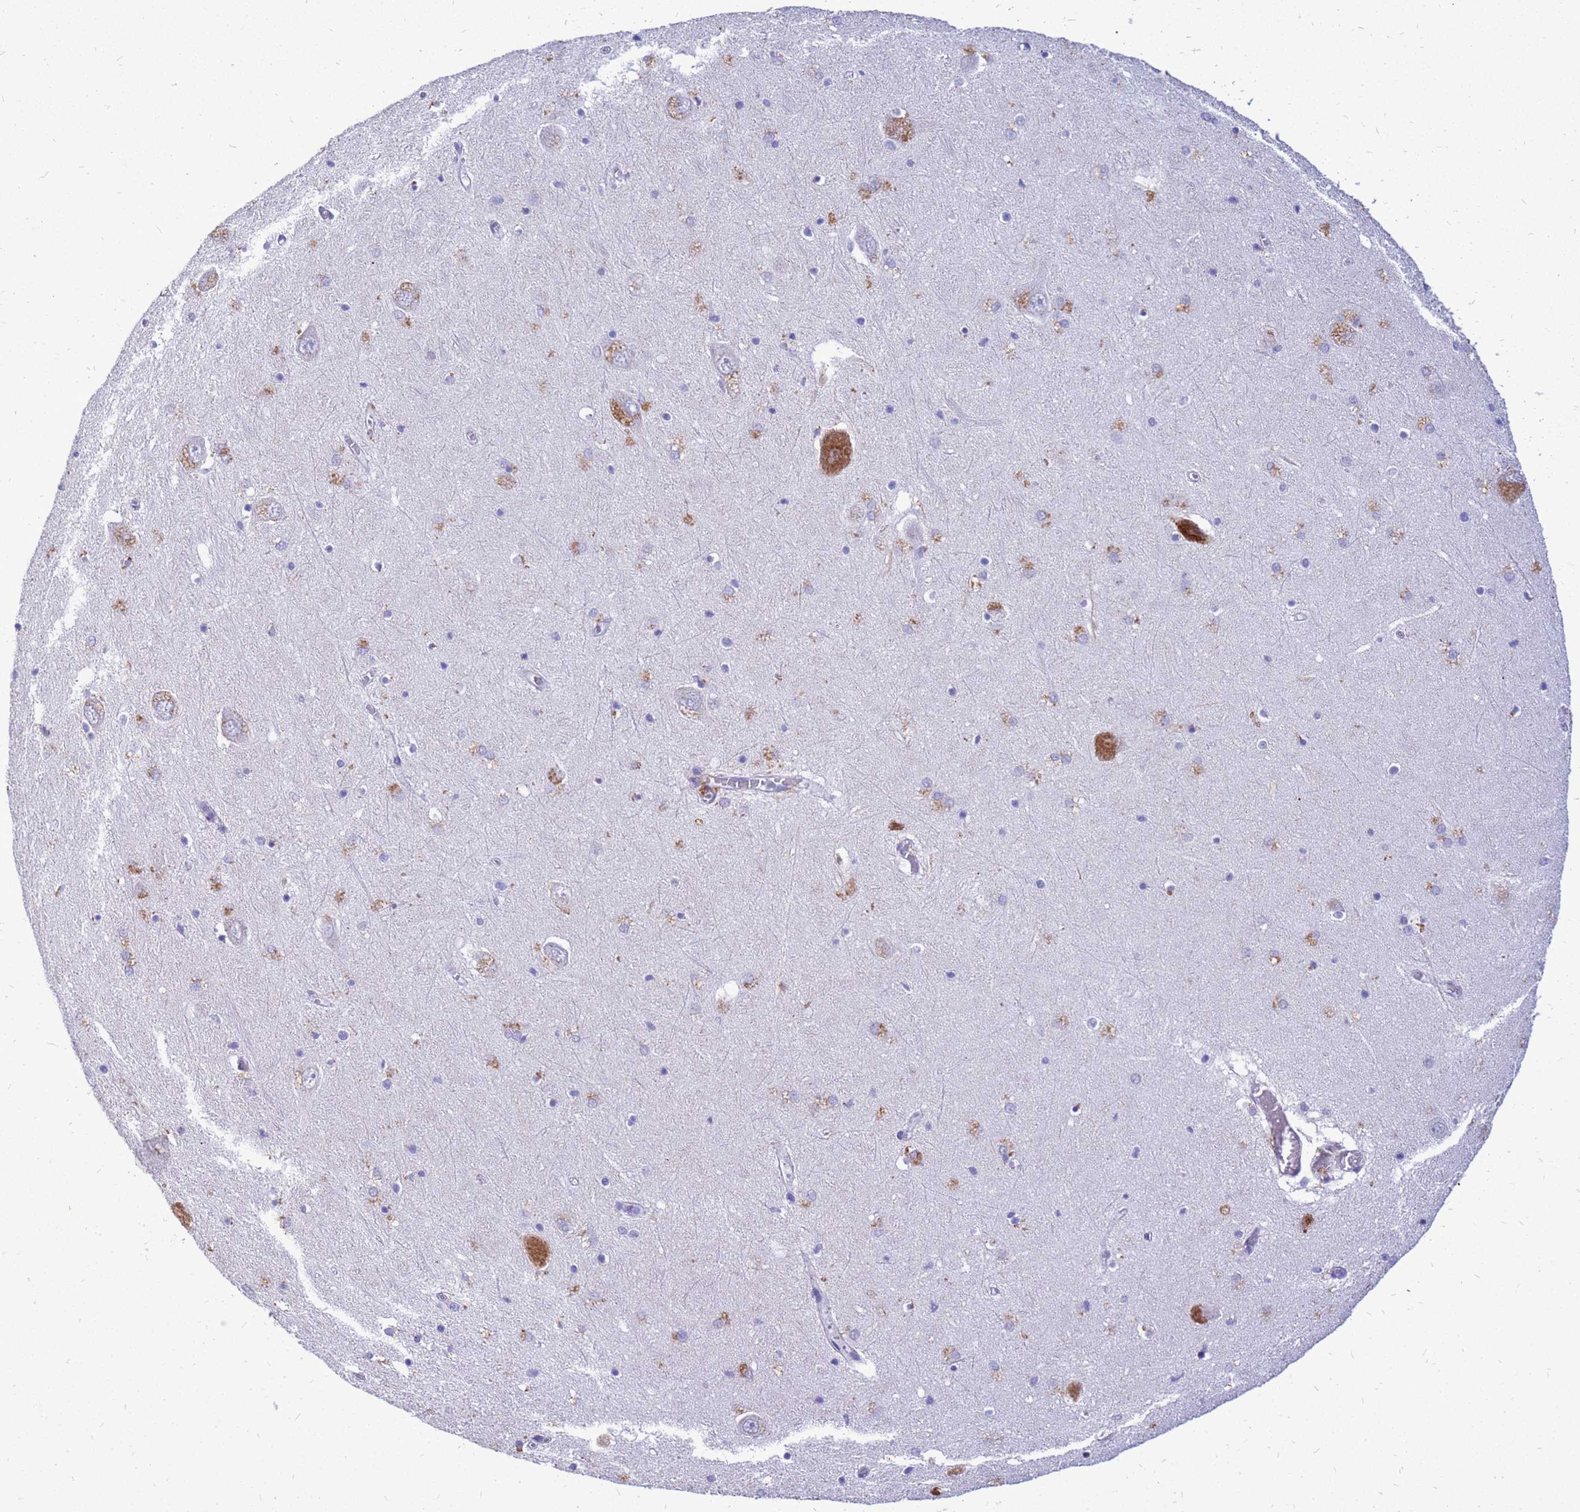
{"staining": {"intensity": "moderate", "quantity": "<25%", "location": "cytoplasmic/membranous"}, "tissue": "hippocampus", "cell_type": "Glial cells", "image_type": "normal", "snomed": [{"axis": "morphology", "description": "Normal tissue, NOS"}, {"axis": "topography", "description": "Hippocampus"}], "caption": "Immunohistochemistry of normal human hippocampus exhibits low levels of moderate cytoplasmic/membranous expression in approximately <25% of glial cells.", "gene": "AKR1C1", "patient": {"sex": "male", "age": 70}}